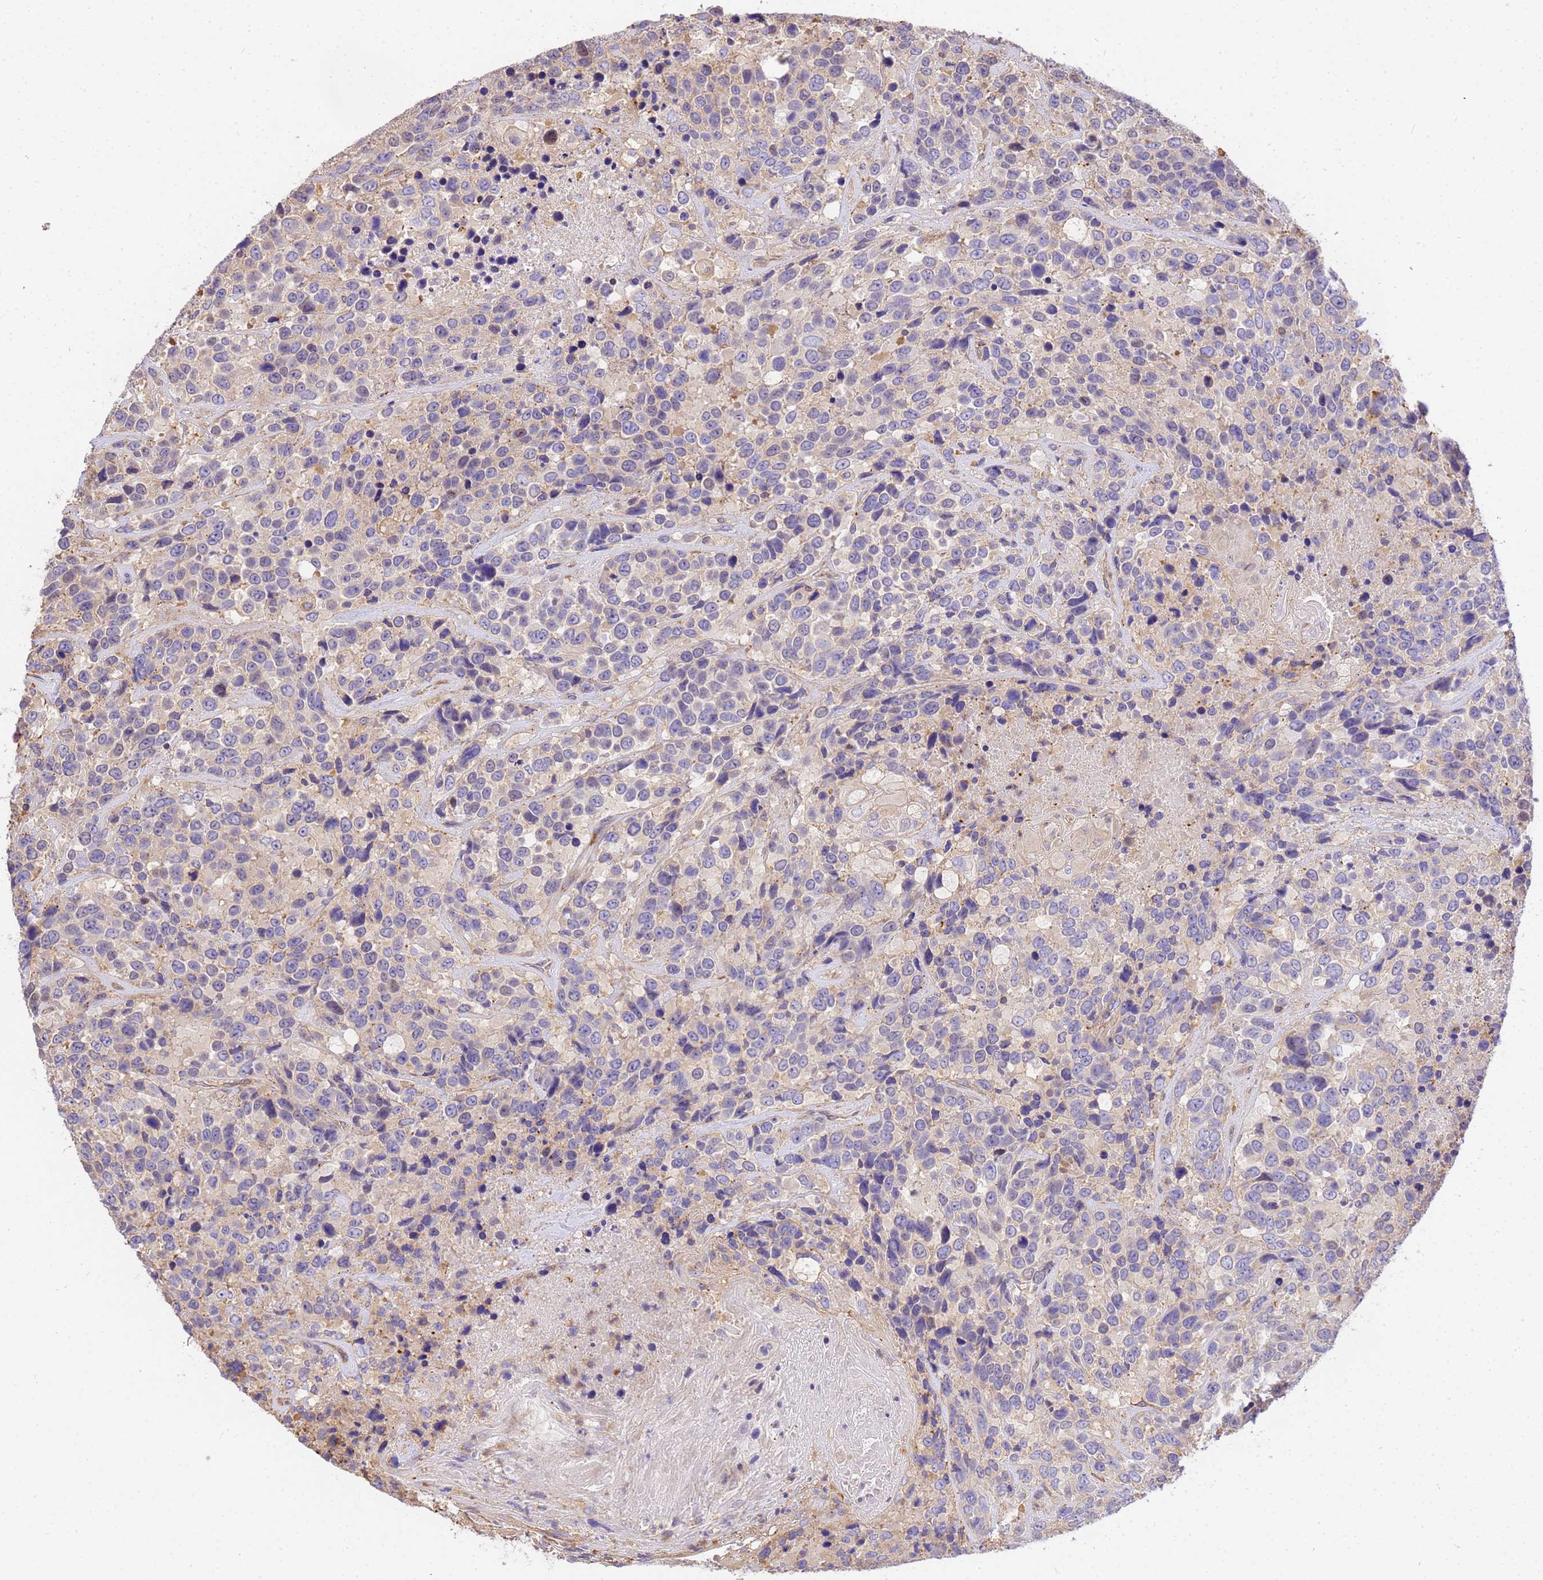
{"staining": {"intensity": "weak", "quantity": "<25%", "location": "cytoplasmic/membranous"}, "tissue": "urothelial cancer", "cell_type": "Tumor cells", "image_type": "cancer", "snomed": [{"axis": "morphology", "description": "Urothelial carcinoma, High grade"}, {"axis": "topography", "description": "Urinary bladder"}], "caption": "Immunohistochemistry (IHC) image of neoplastic tissue: urothelial cancer stained with DAB (3,3'-diaminobenzidine) reveals no significant protein expression in tumor cells.", "gene": "WDR64", "patient": {"sex": "female", "age": 70}}